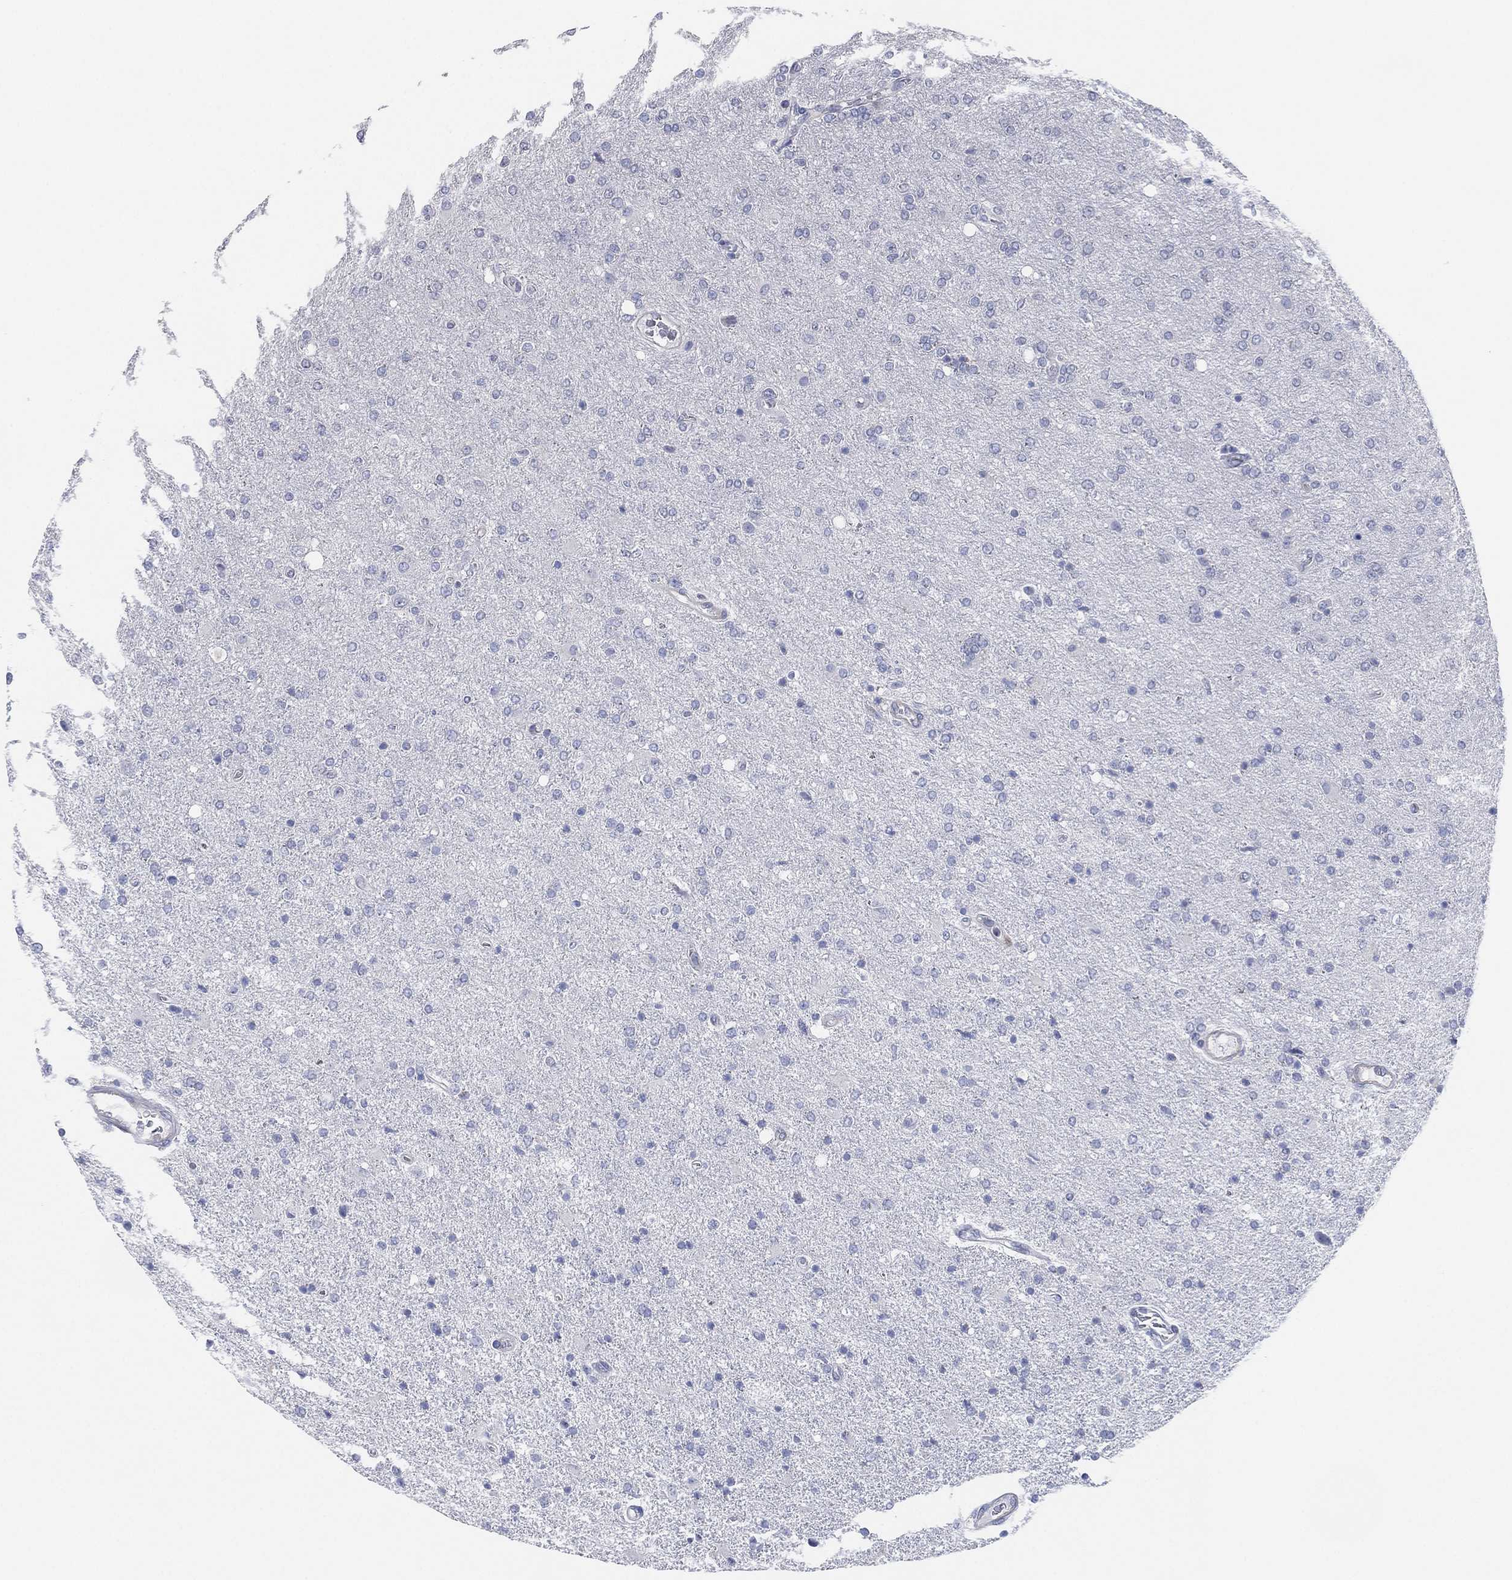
{"staining": {"intensity": "negative", "quantity": "none", "location": "none"}, "tissue": "glioma", "cell_type": "Tumor cells", "image_type": "cancer", "snomed": [{"axis": "morphology", "description": "Glioma, malignant, High grade"}, {"axis": "topography", "description": "Cerebral cortex"}], "caption": "Immunohistochemistry micrograph of neoplastic tissue: glioma stained with DAB displays no significant protein staining in tumor cells. The staining was performed using DAB (3,3'-diaminobenzidine) to visualize the protein expression in brown, while the nuclei were stained in blue with hematoxylin (Magnification: 20x).", "gene": "CFTR", "patient": {"sex": "male", "age": 70}}